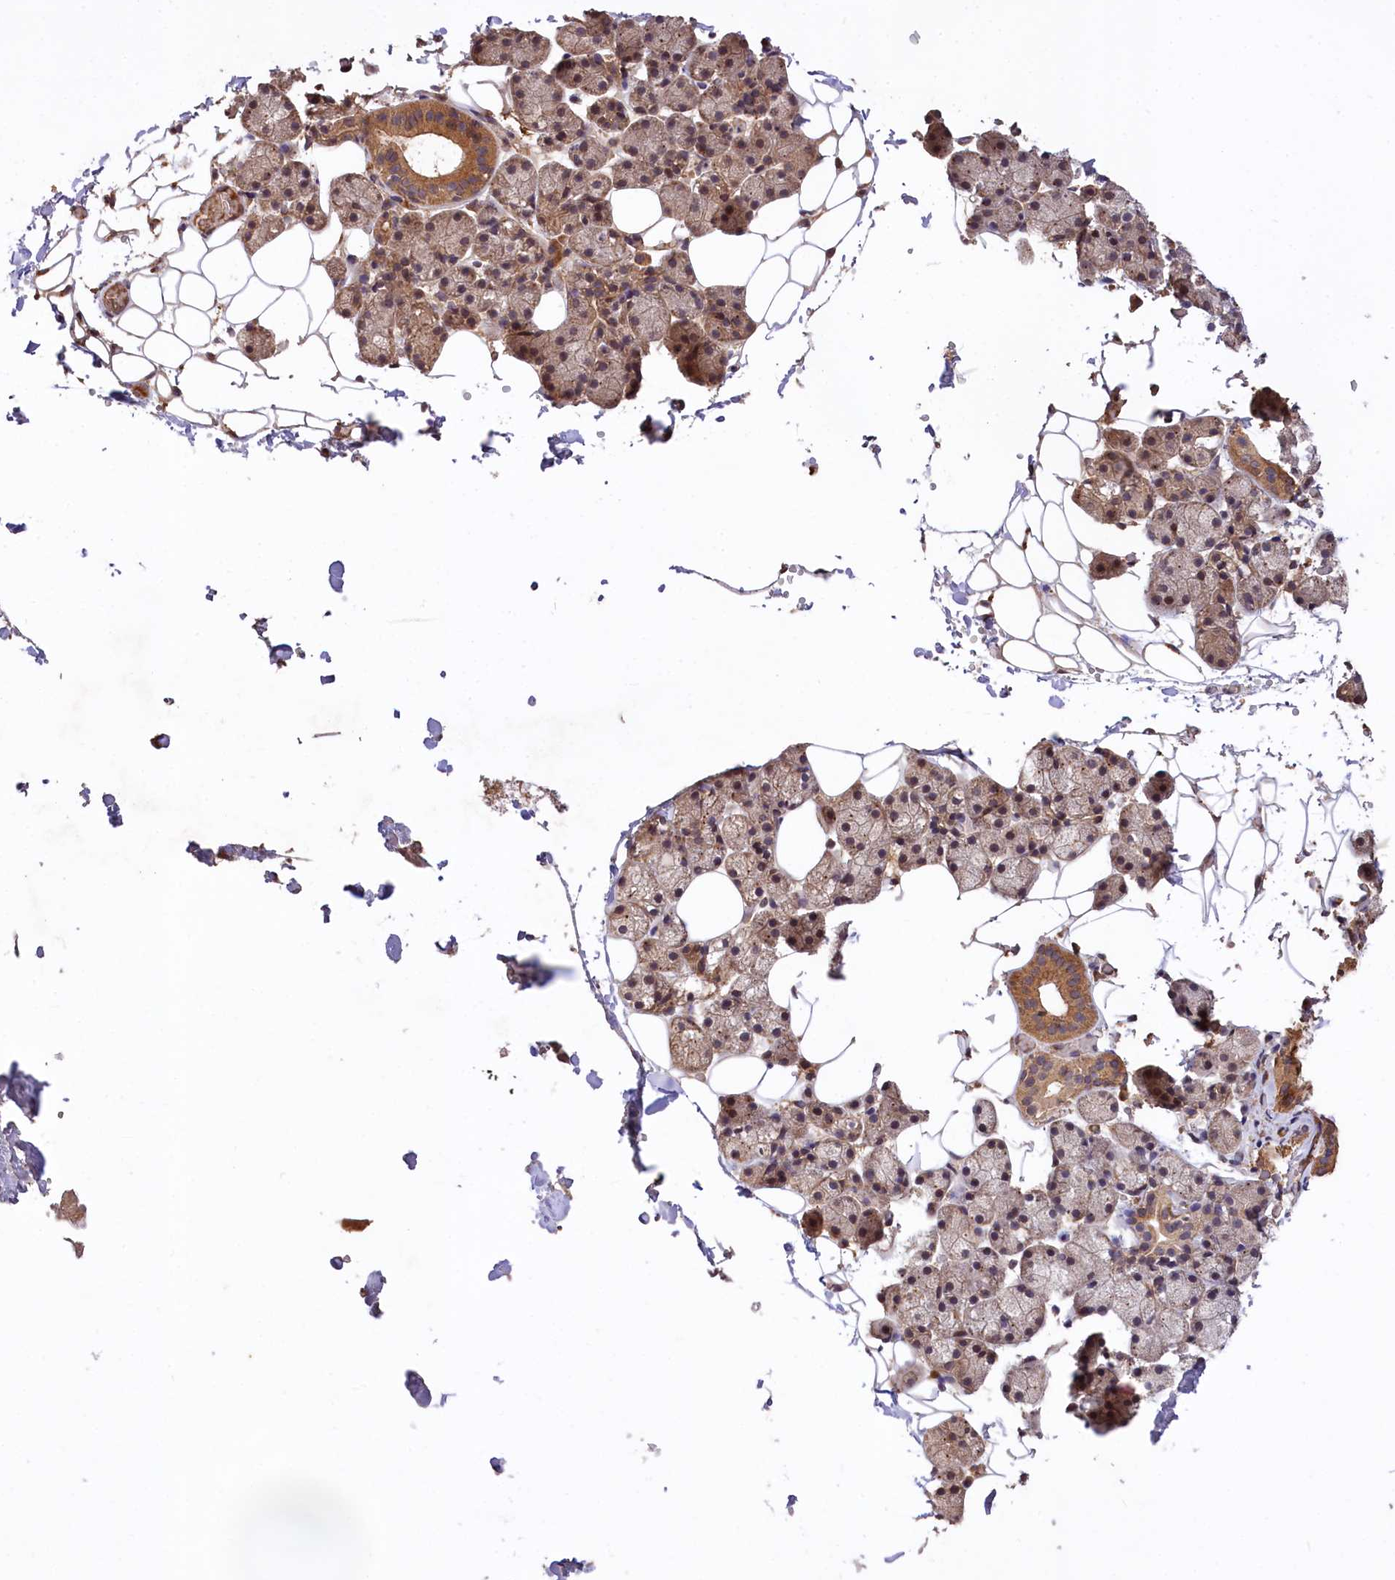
{"staining": {"intensity": "moderate", "quantity": "25%-75%", "location": "cytoplasmic/membranous"}, "tissue": "salivary gland", "cell_type": "Glandular cells", "image_type": "normal", "snomed": [{"axis": "morphology", "description": "Normal tissue, NOS"}, {"axis": "topography", "description": "Salivary gland"}], "caption": "DAB immunohistochemical staining of benign salivary gland exhibits moderate cytoplasmic/membranous protein staining in about 25%-75% of glandular cells. (Brightfield microscopy of DAB IHC at high magnification).", "gene": "MCF2L2", "patient": {"sex": "female", "age": 33}}